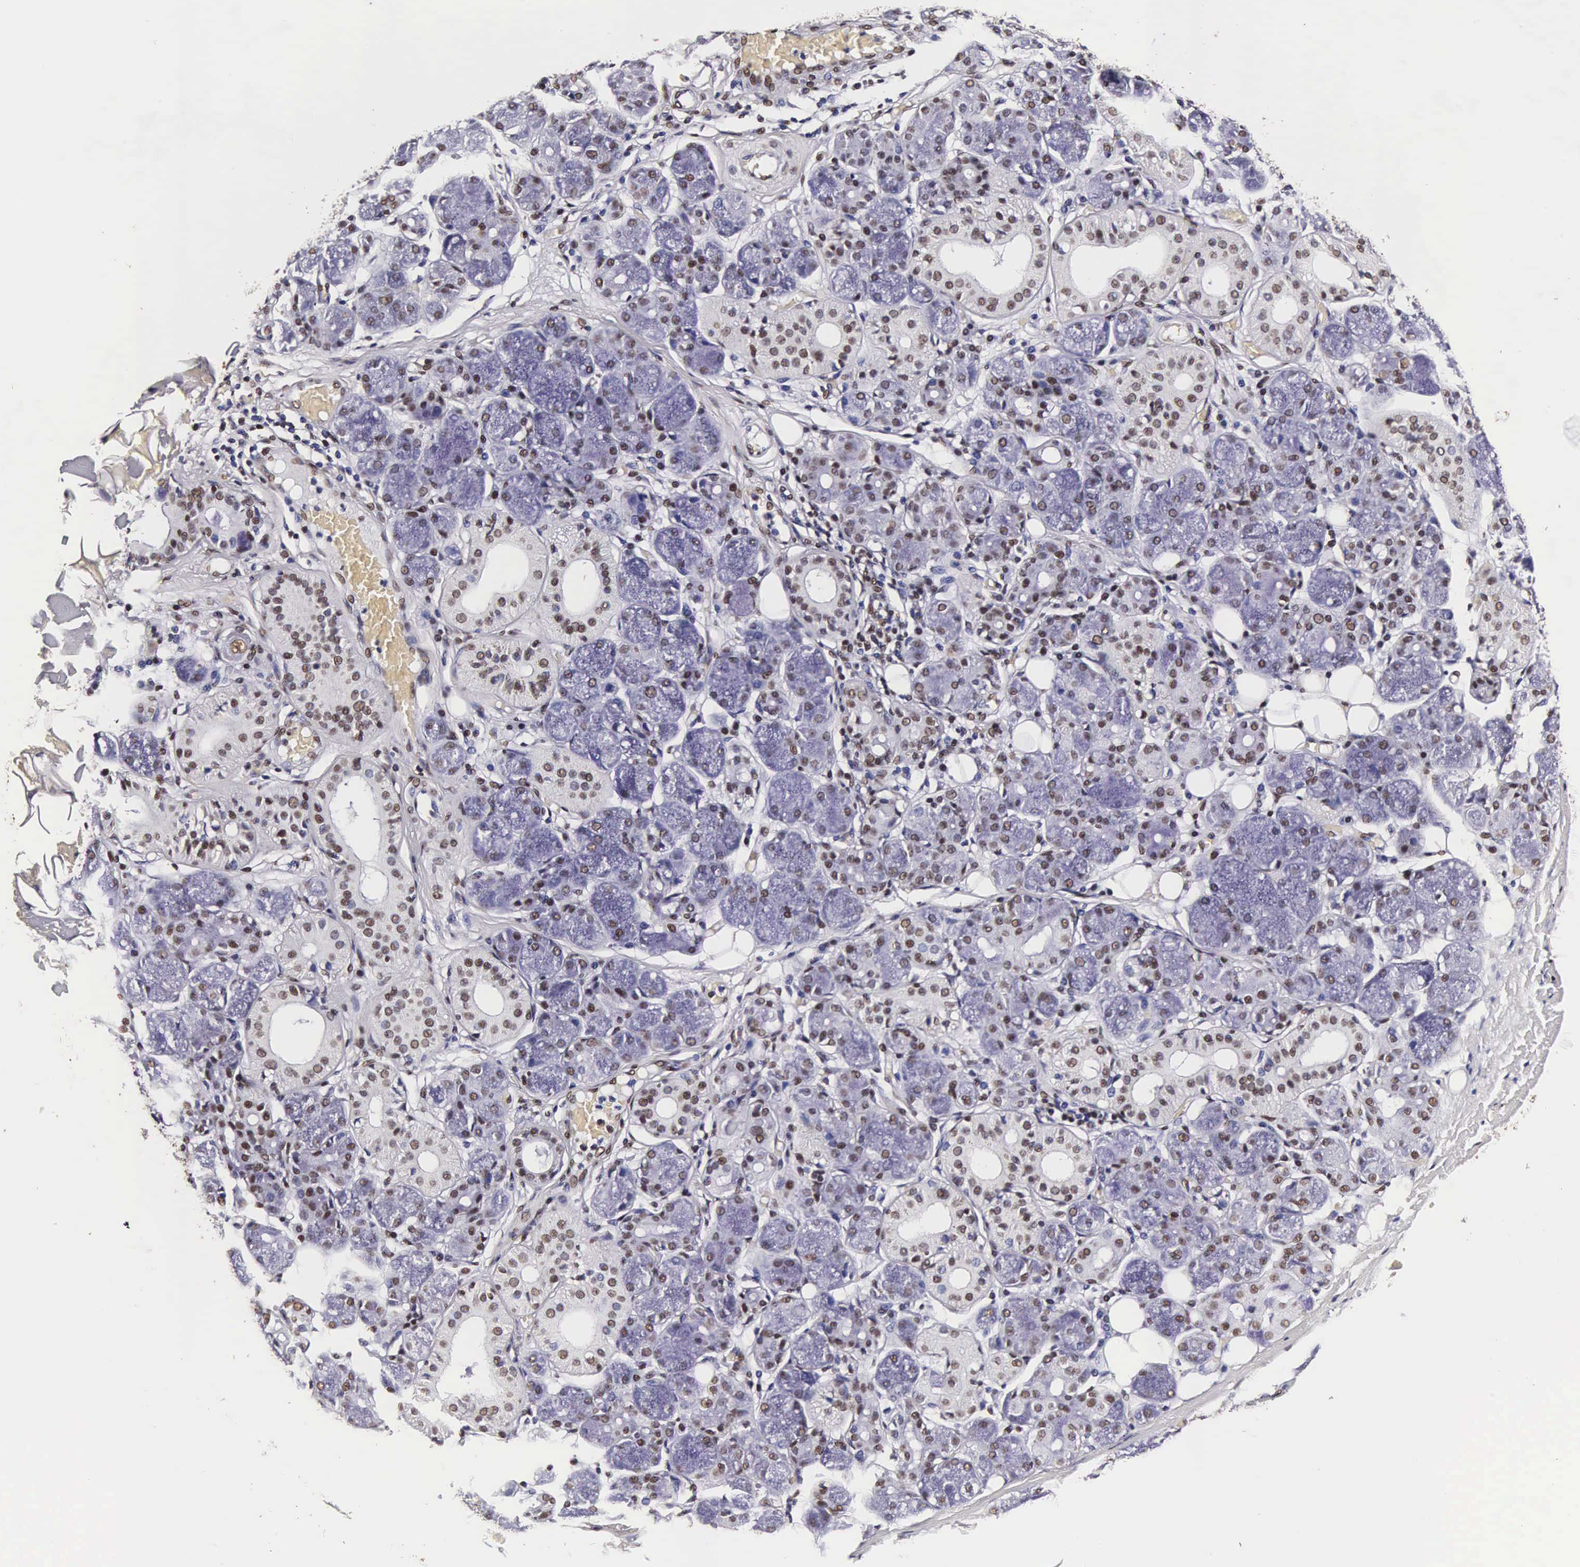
{"staining": {"intensity": "moderate", "quantity": "25%-75%", "location": "nuclear"}, "tissue": "salivary gland", "cell_type": "Glandular cells", "image_type": "normal", "snomed": [{"axis": "morphology", "description": "Normal tissue, NOS"}, {"axis": "topography", "description": "Salivary gland"}, {"axis": "topography", "description": "Peripheral nerve tissue"}], "caption": "About 25%-75% of glandular cells in unremarkable salivary gland demonstrate moderate nuclear protein positivity as visualized by brown immunohistochemical staining.", "gene": "BCL2L2", "patient": {"sex": "male", "age": 62}}